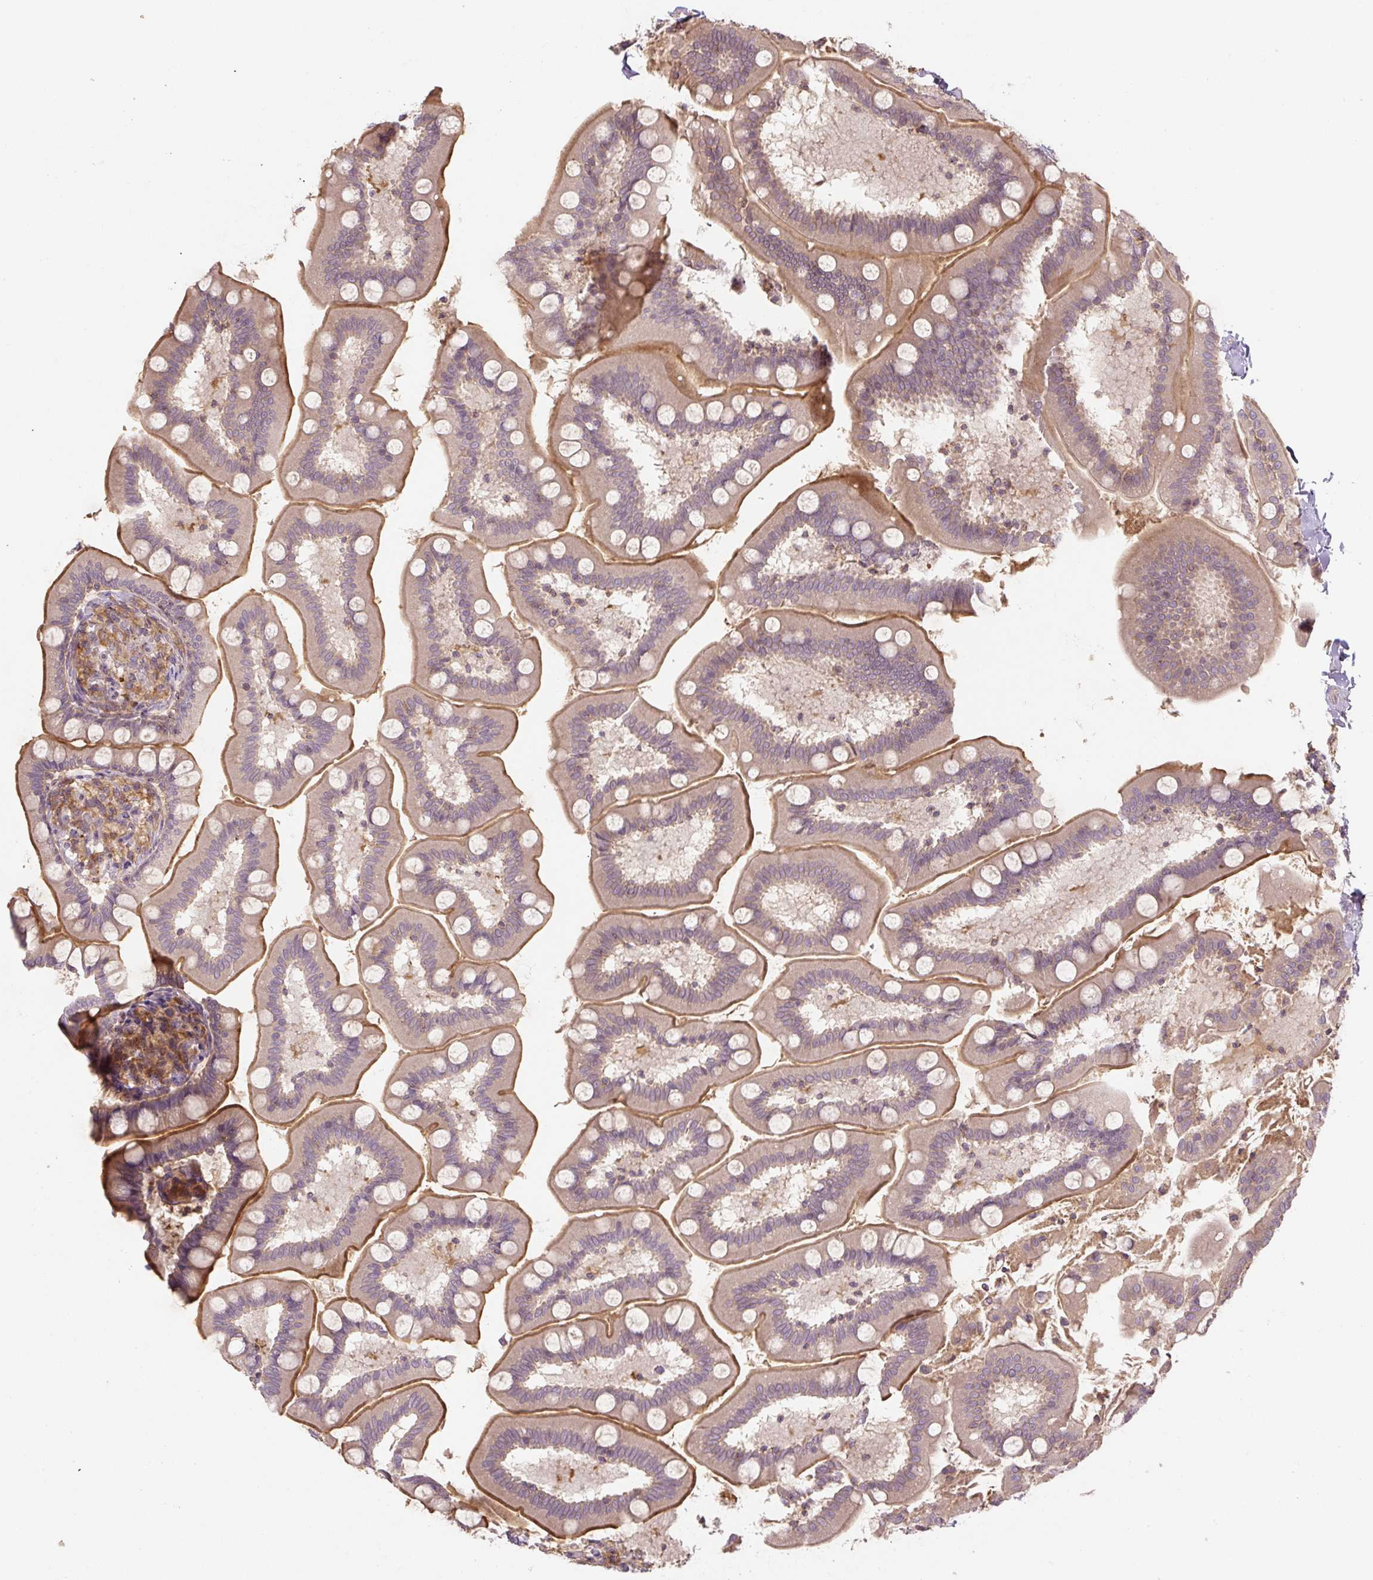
{"staining": {"intensity": "strong", "quantity": "25%-75%", "location": "cytoplasmic/membranous"}, "tissue": "small intestine", "cell_type": "Glandular cells", "image_type": "normal", "snomed": [{"axis": "morphology", "description": "Normal tissue, NOS"}, {"axis": "topography", "description": "Small intestine"}], "caption": "High-power microscopy captured an immunohistochemistry (IHC) histopathology image of benign small intestine, revealing strong cytoplasmic/membranous positivity in about 25%-75% of glandular cells.", "gene": "C2orf73", "patient": {"sex": "female", "age": 64}}